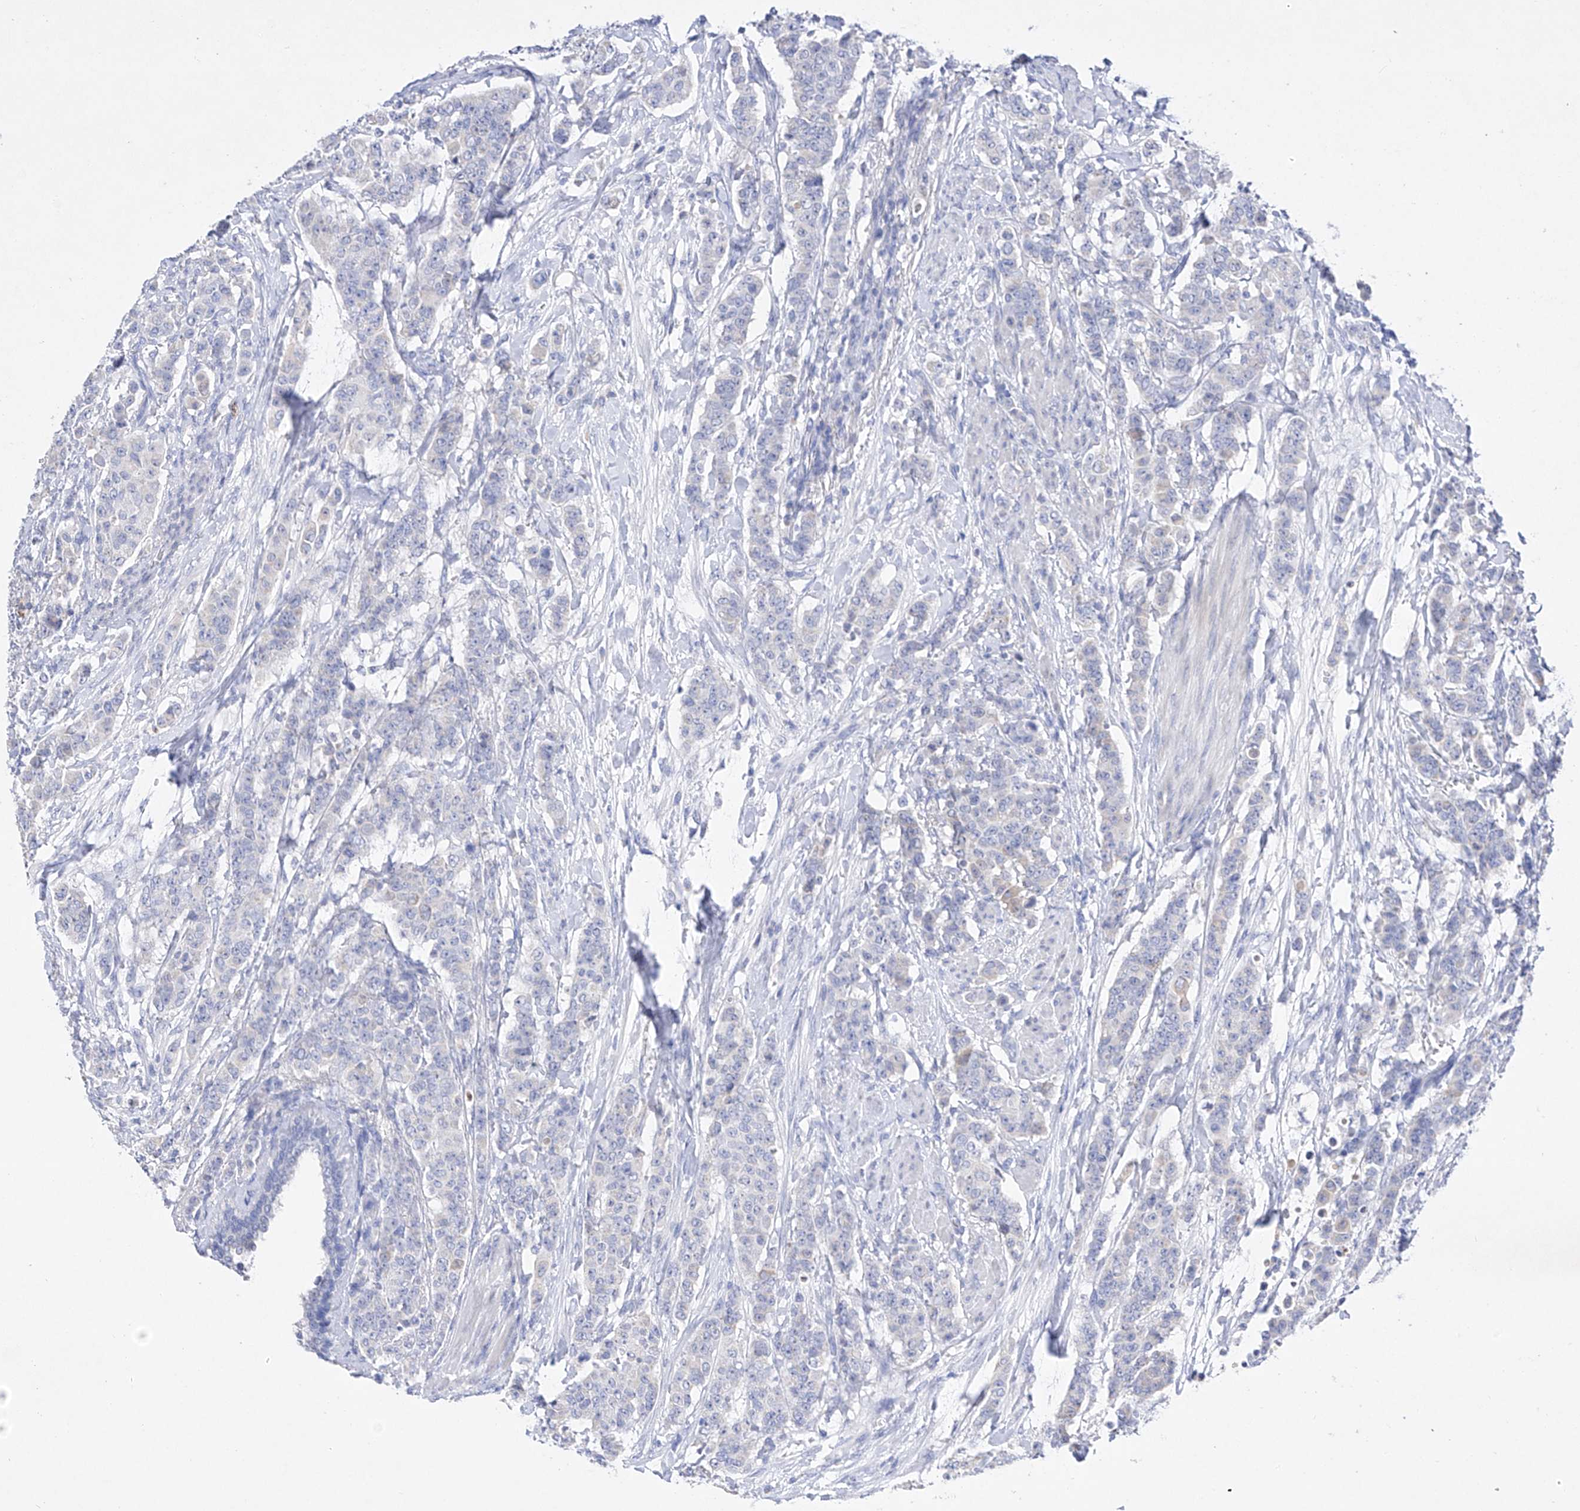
{"staining": {"intensity": "negative", "quantity": "none", "location": "none"}, "tissue": "breast cancer", "cell_type": "Tumor cells", "image_type": "cancer", "snomed": [{"axis": "morphology", "description": "Duct carcinoma"}, {"axis": "topography", "description": "Breast"}], "caption": "Immunohistochemistry micrograph of human intraductal carcinoma (breast) stained for a protein (brown), which demonstrates no expression in tumor cells. (DAB (3,3'-diaminobenzidine) immunohistochemistry visualized using brightfield microscopy, high magnification).", "gene": "TM7SF2", "patient": {"sex": "female", "age": 40}}